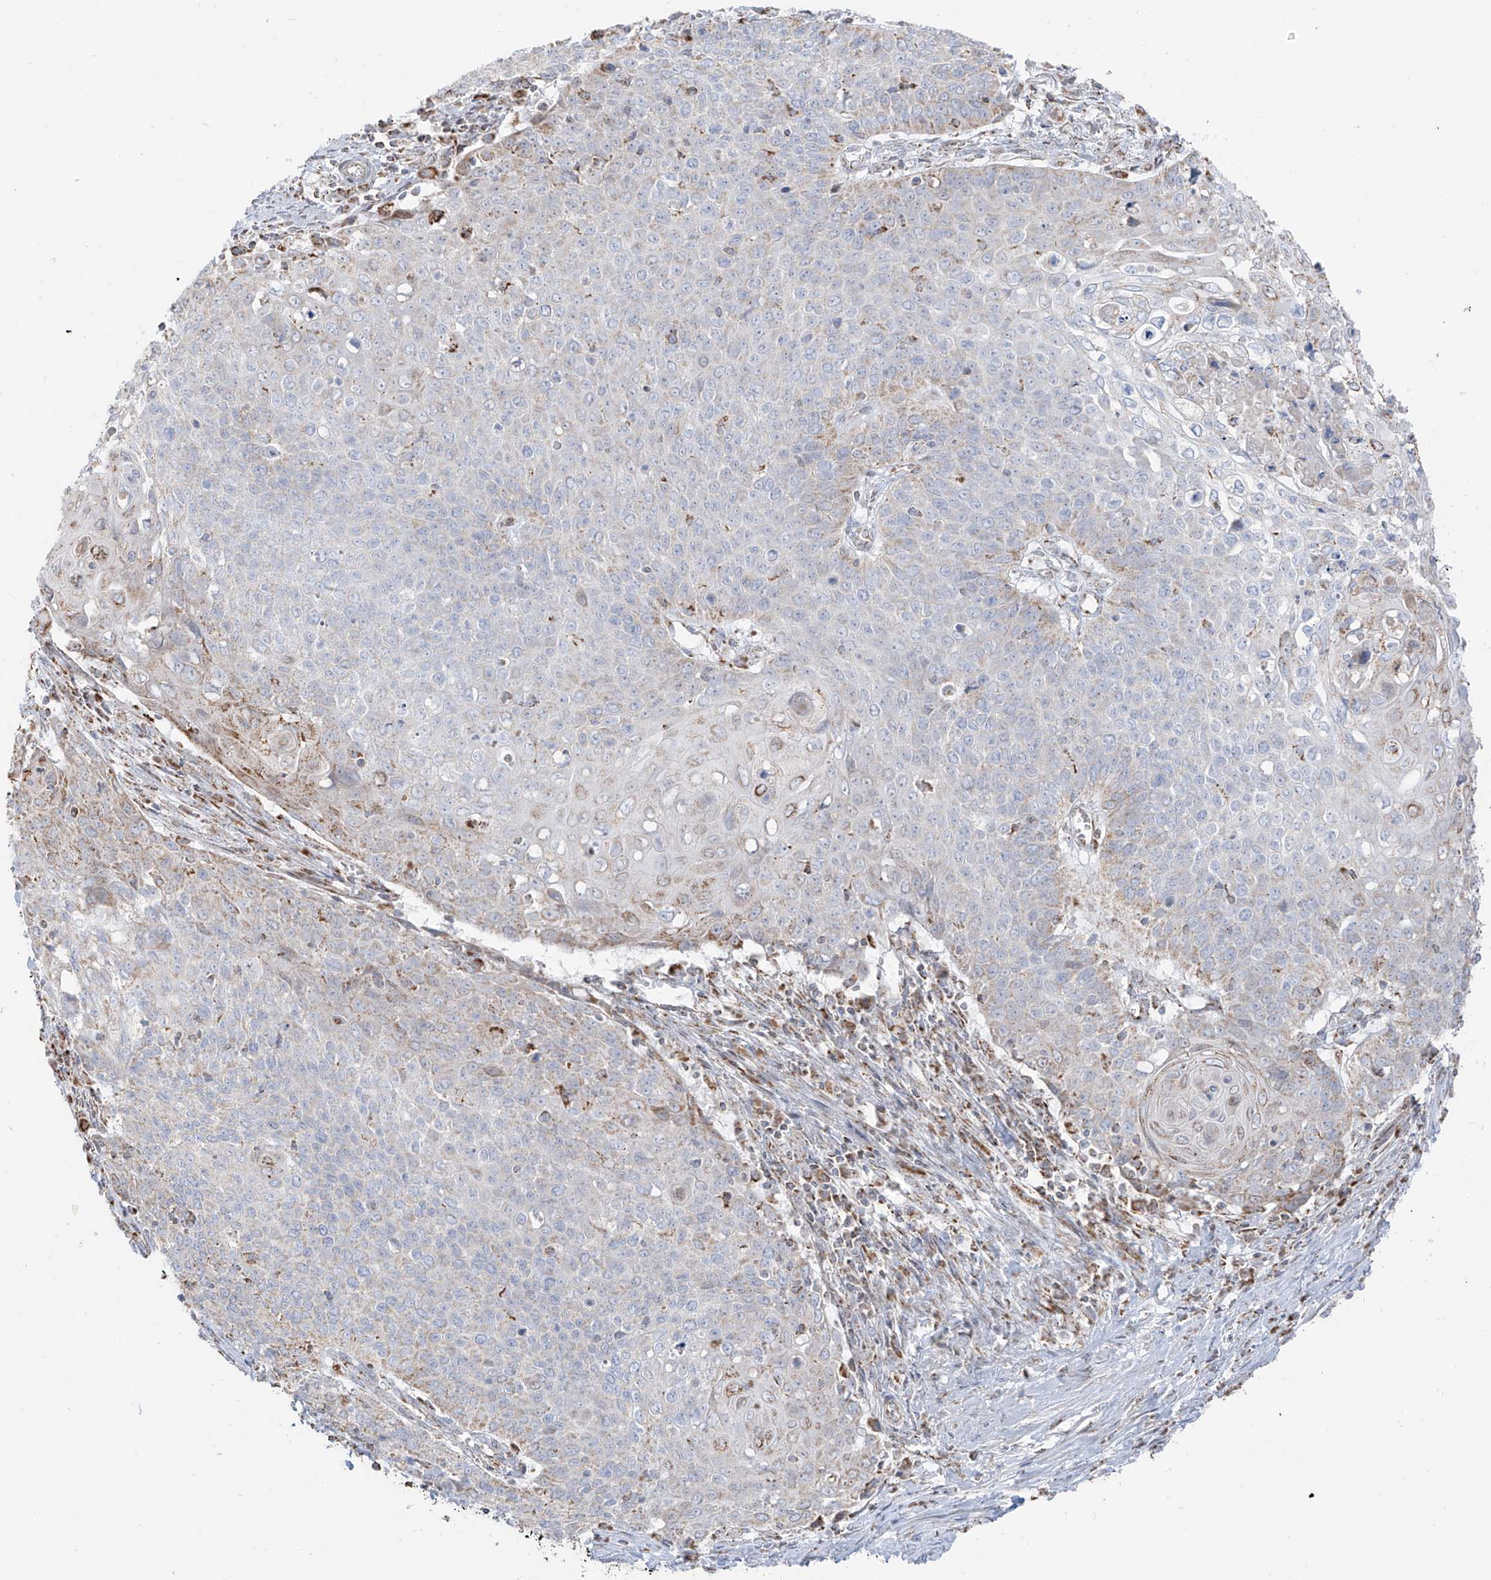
{"staining": {"intensity": "weak", "quantity": "<25%", "location": "cytoplasmic/membranous"}, "tissue": "cervical cancer", "cell_type": "Tumor cells", "image_type": "cancer", "snomed": [{"axis": "morphology", "description": "Squamous cell carcinoma, NOS"}, {"axis": "topography", "description": "Cervix"}], "caption": "A high-resolution image shows immunohistochemistry (IHC) staining of cervical squamous cell carcinoma, which shows no significant positivity in tumor cells.", "gene": "ETHE1", "patient": {"sex": "female", "age": 39}}